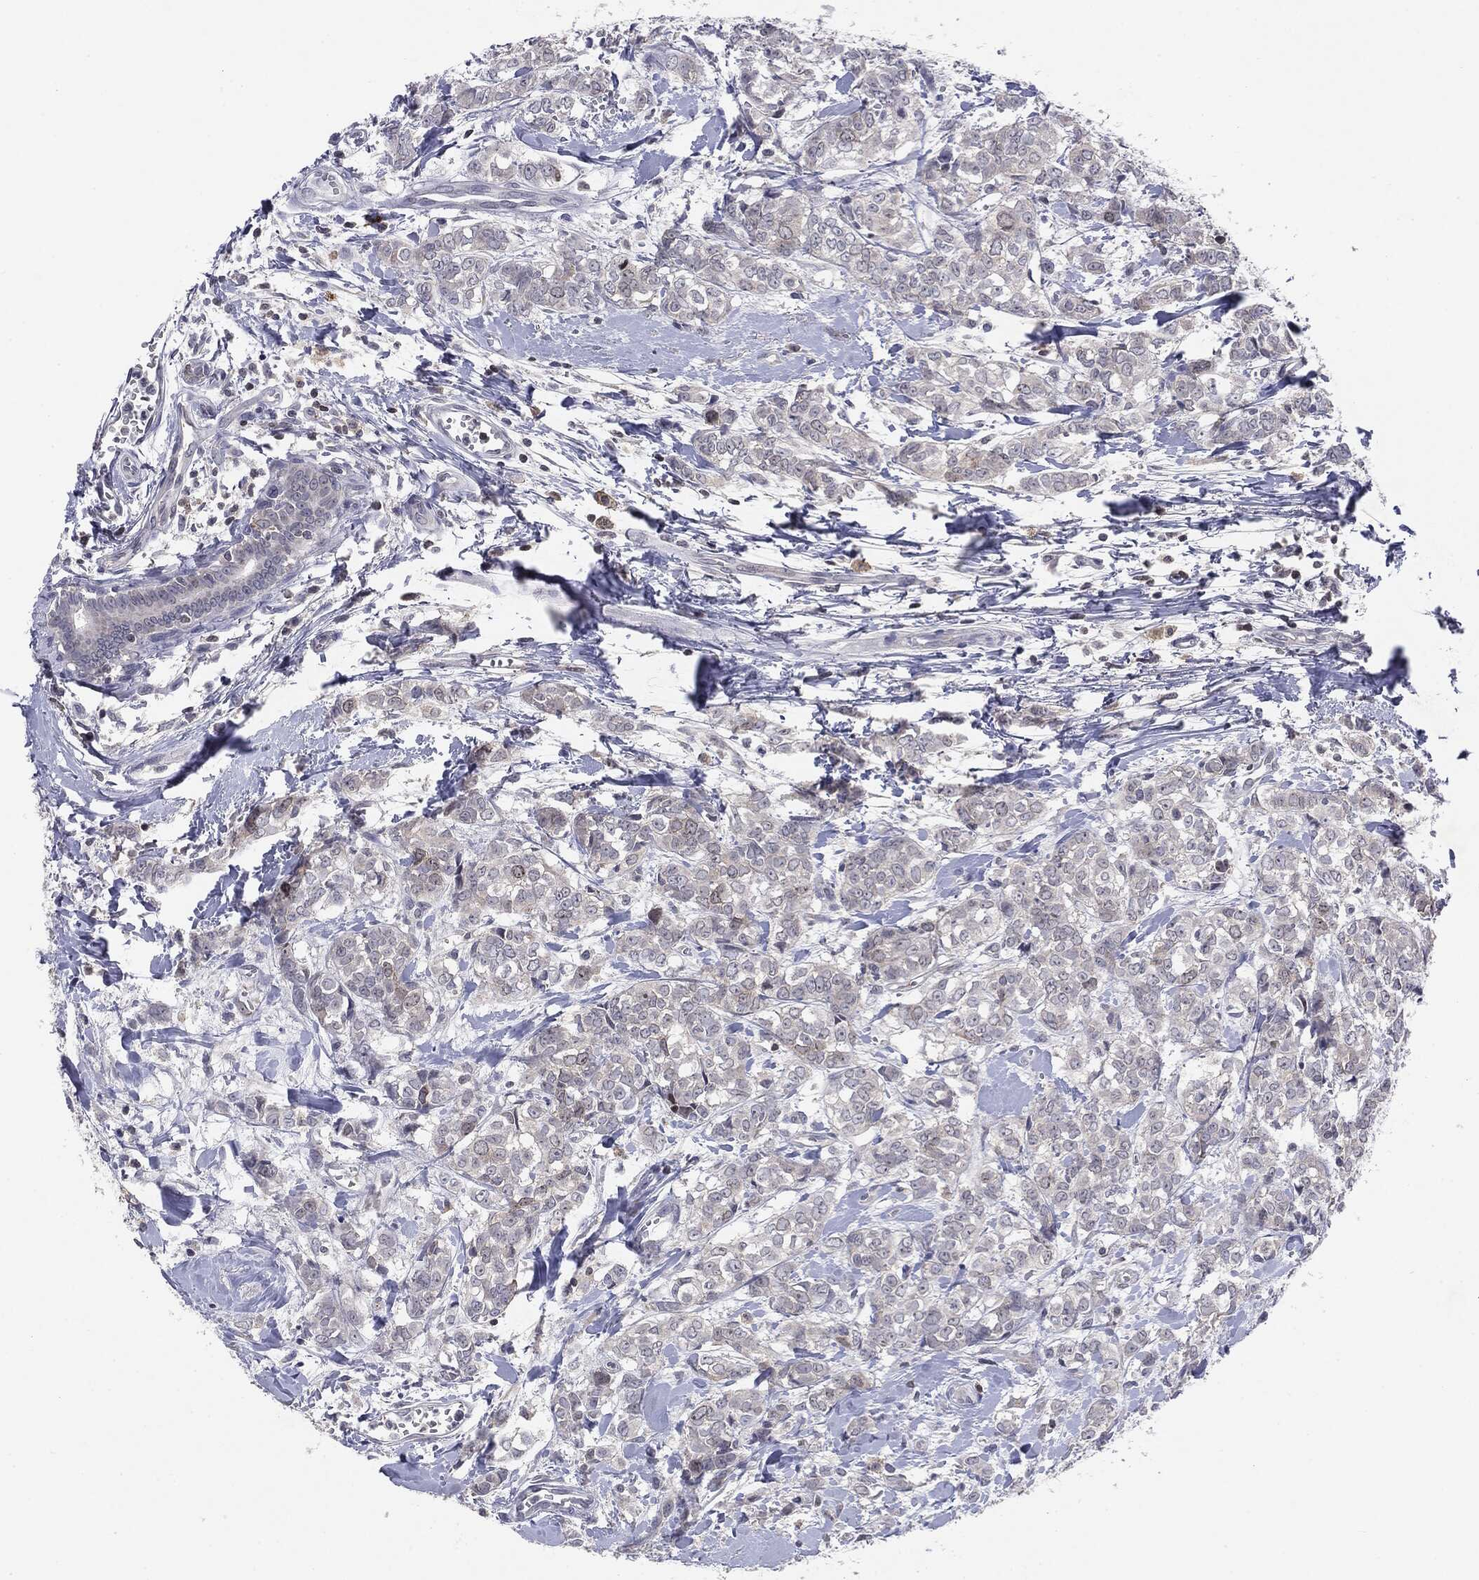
{"staining": {"intensity": "negative", "quantity": "none", "location": "none"}, "tissue": "breast cancer", "cell_type": "Tumor cells", "image_type": "cancer", "snomed": [{"axis": "morphology", "description": "Duct carcinoma"}, {"axis": "topography", "description": "Breast"}], "caption": "Immunohistochemistry photomicrograph of breast cancer (infiltrating ductal carcinoma) stained for a protein (brown), which exhibits no staining in tumor cells.", "gene": "KIF2C", "patient": {"sex": "female", "age": 61}}